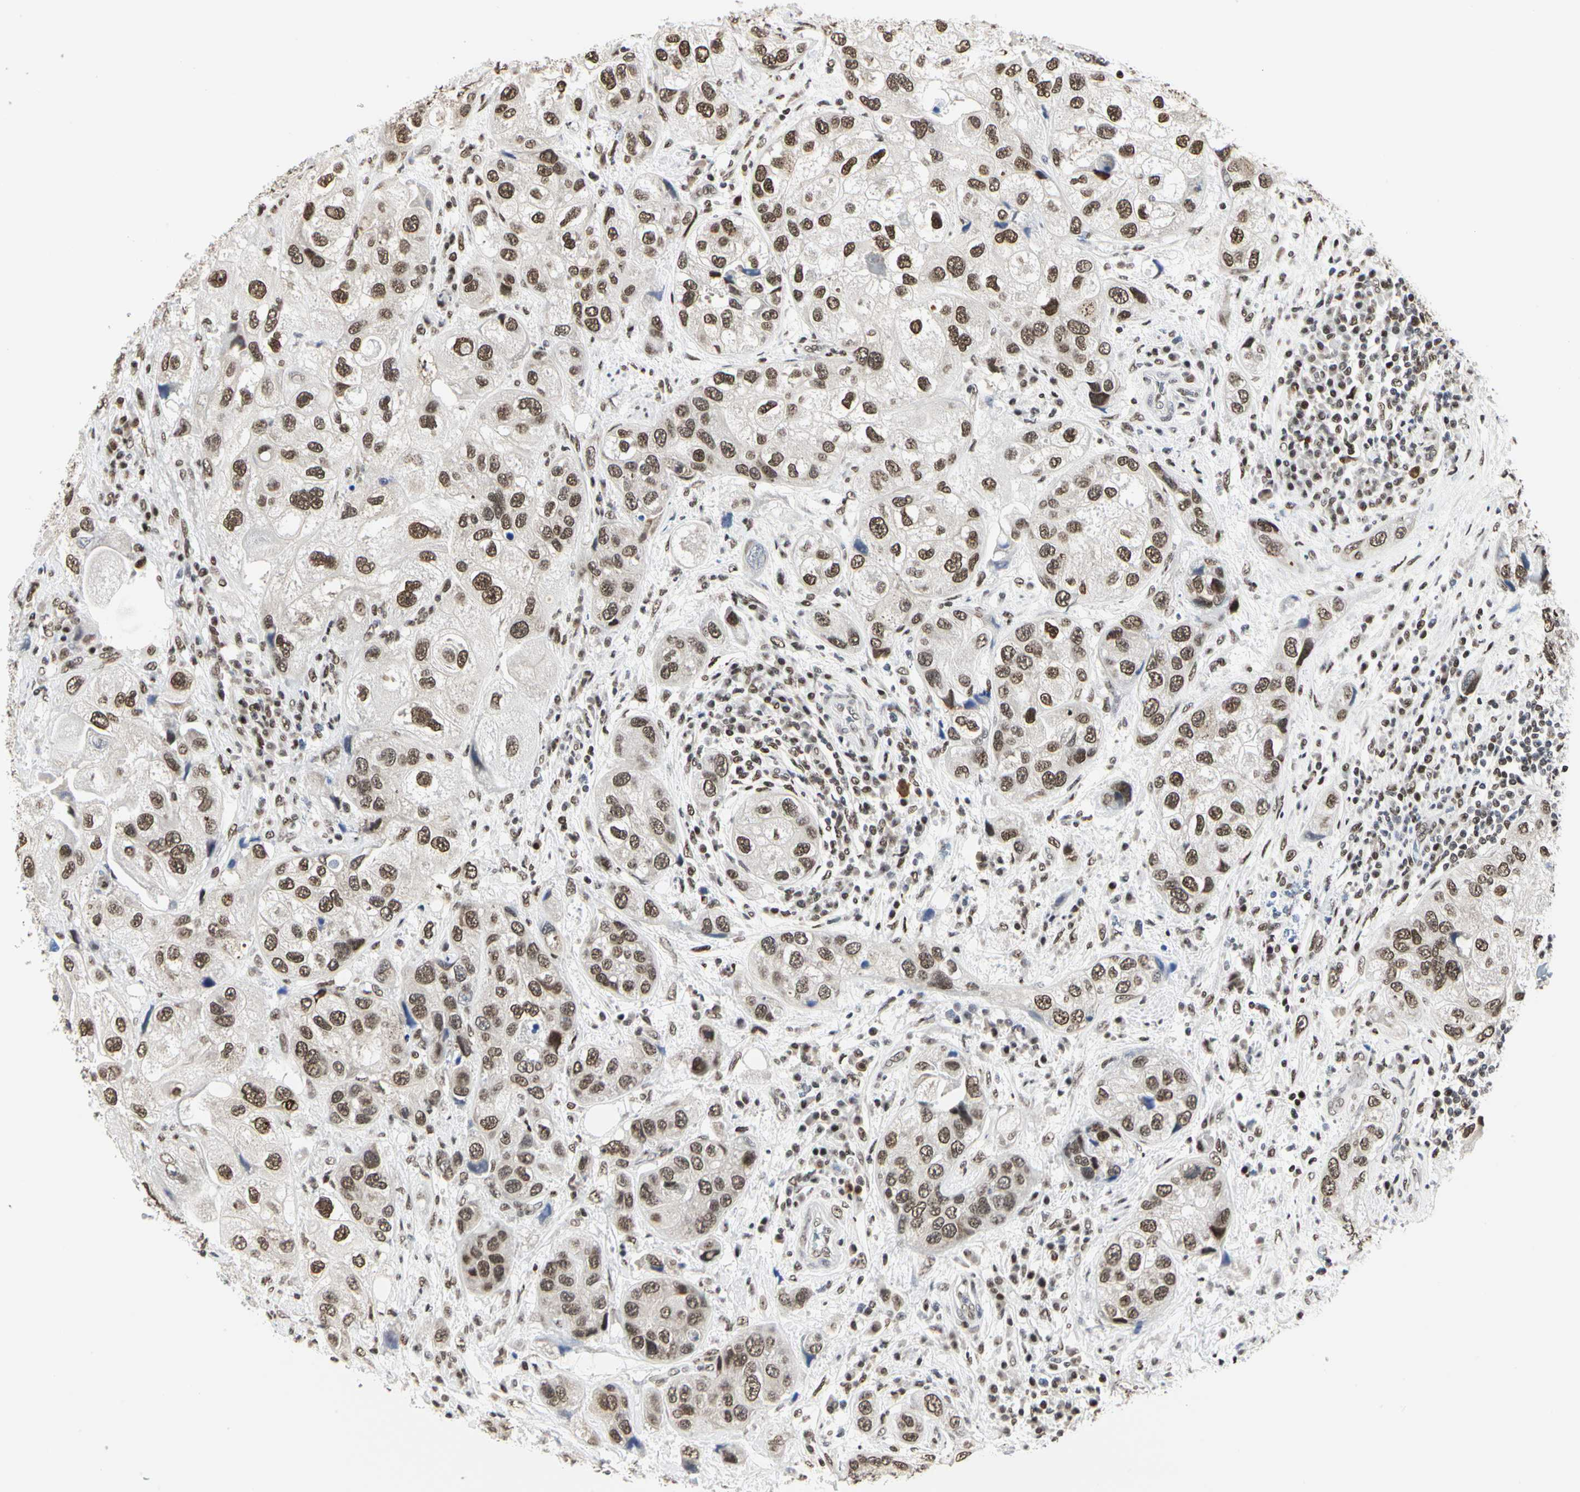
{"staining": {"intensity": "moderate", "quantity": ">75%", "location": "nuclear"}, "tissue": "urothelial cancer", "cell_type": "Tumor cells", "image_type": "cancer", "snomed": [{"axis": "morphology", "description": "Urothelial carcinoma, High grade"}, {"axis": "topography", "description": "Urinary bladder"}], "caption": "This histopathology image exhibits immunohistochemistry (IHC) staining of human urothelial carcinoma (high-grade), with medium moderate nuclear staining in about >75% of tumor cells.", "gene": "PRMT3", "patient": {"sex": "female", "age": 64}}